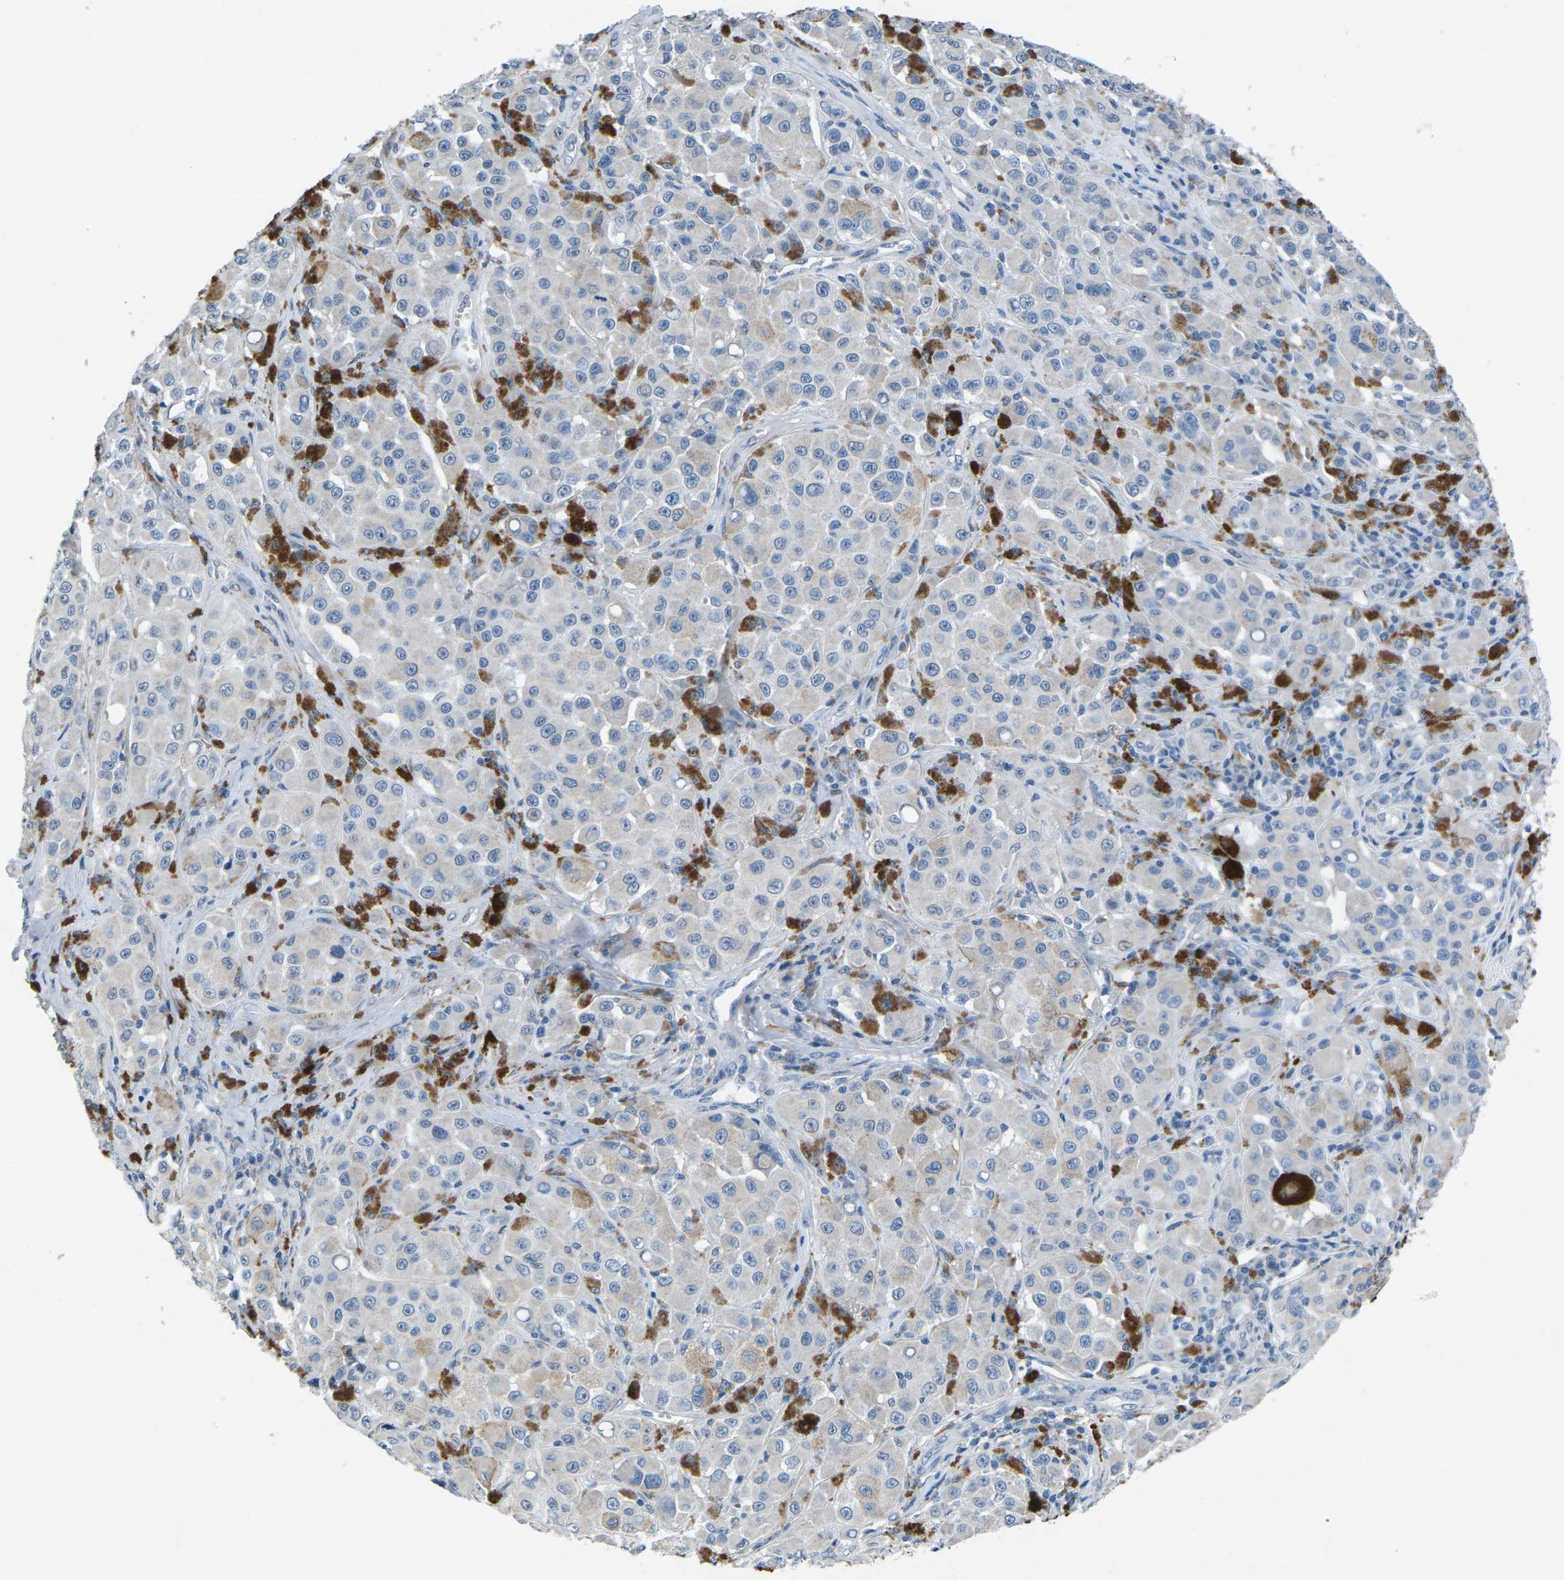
{"staining": {"intensity": "negative", "quantity": "none", "location": "none"}, "tissue": "melanoma", "cell_type": "Tumor cells", "image_type": "cancer", "snomed": [{"axis": "morphology", "description": "Malignant melanoma, NOS"}, {"axis": "topography", "description": "Skin"}], "caption": "Malignant melanoma stained for a protein using immunohistochemistry shows no staining tumor cells.", "gene": "PLG", "patient": {"sex": "male", "age": 84}}